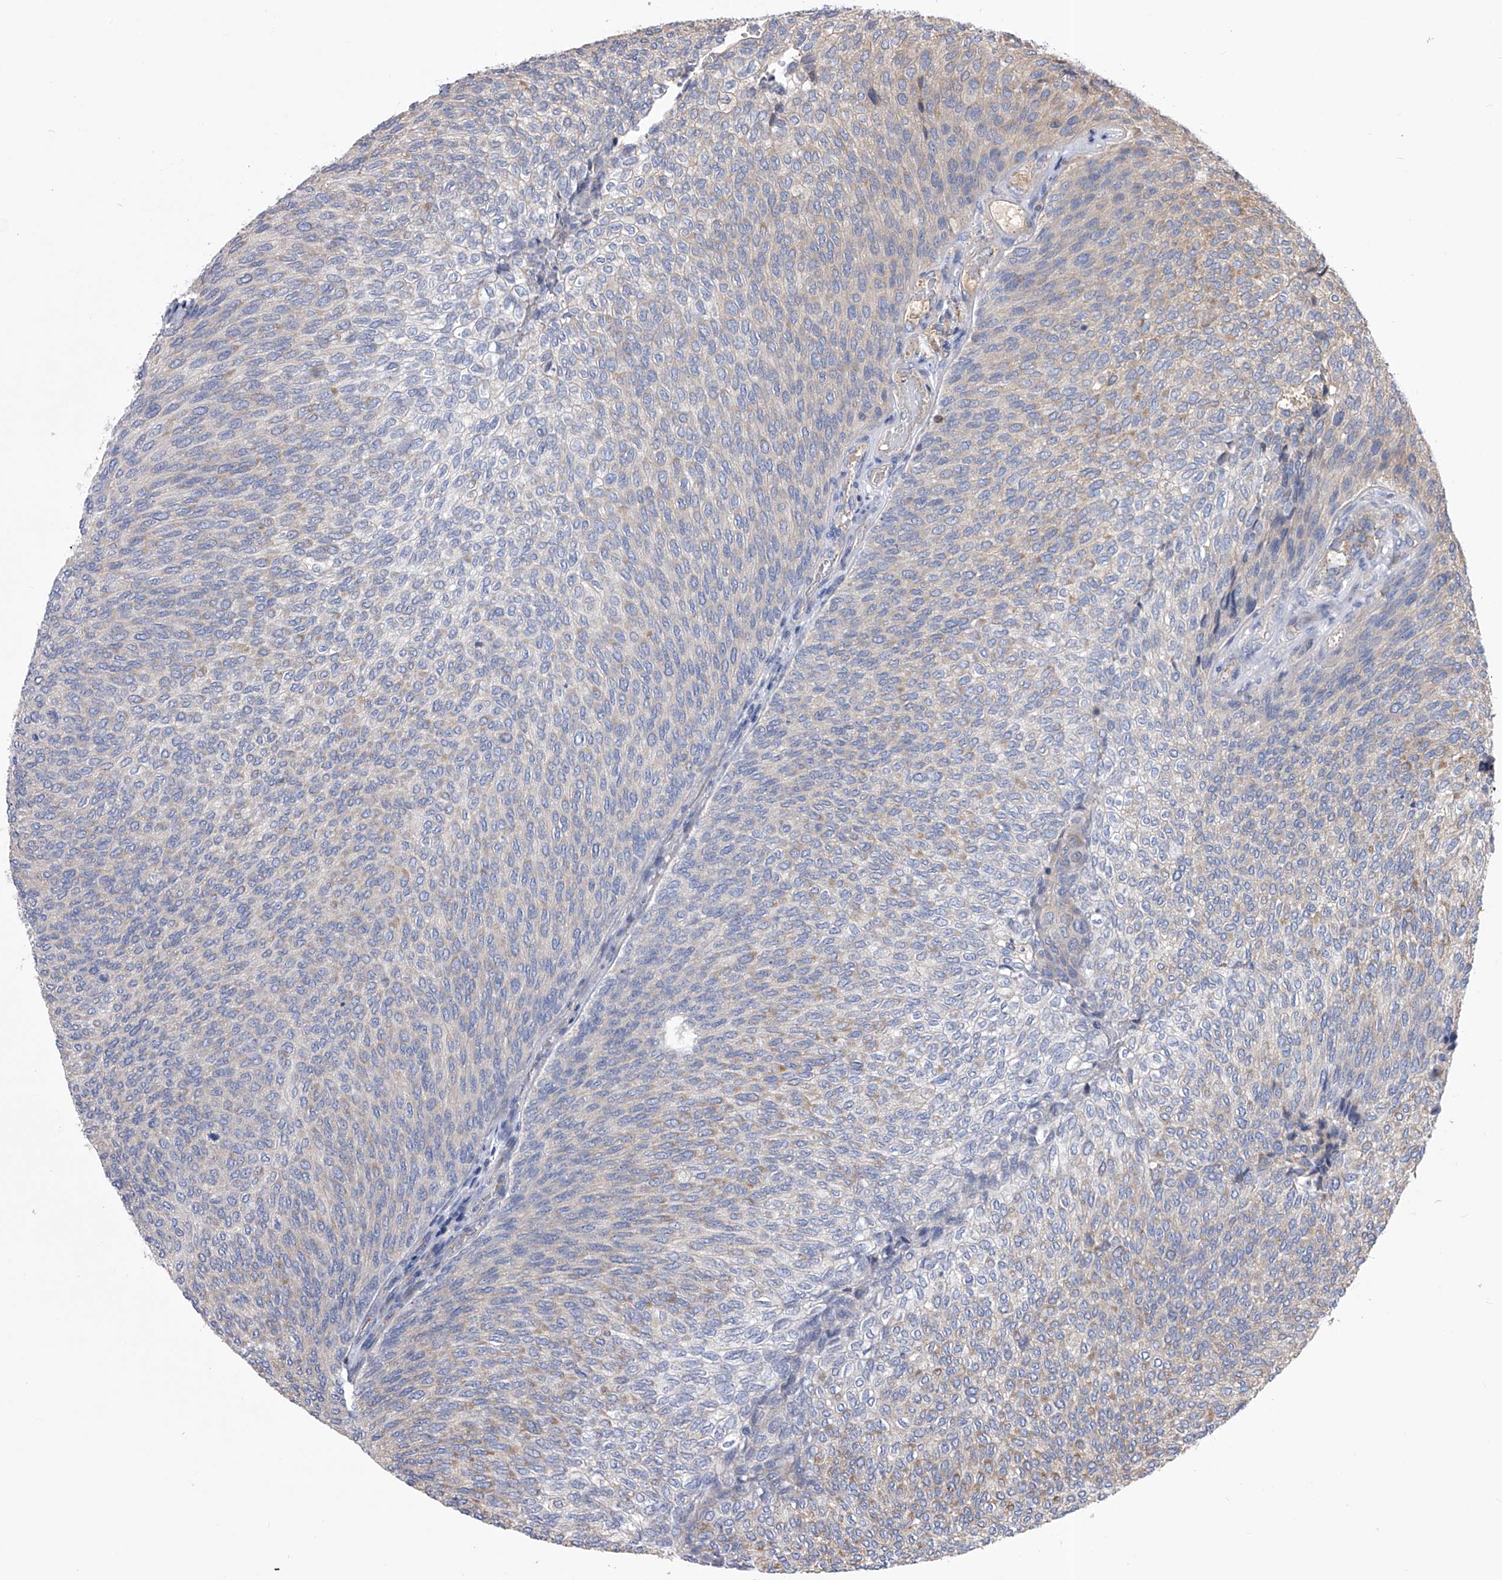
{"staining": {"intensity": "weak", "quantity": "<25%", "location": "cytoplasmic/membranous"}, "tissue": "urothelial cancer", "cell_type": "Tumor cells", "image_type": "cancer", "snomed": [{"axis": "morphology", "description": "Urothelial carcinoma, Low grade"}, {"axis": "topography", "description": "Urinary bladder"}], "caption": "This histopathology image is of urothelial cancer stained with IHC to label a protein in brown with the nuclei are counter-stained blue. There is no expression in tumor cells. Nuclei are stained in blue.", "gene": "CUL7", "patient": {"sex": "female", "age": 79}}